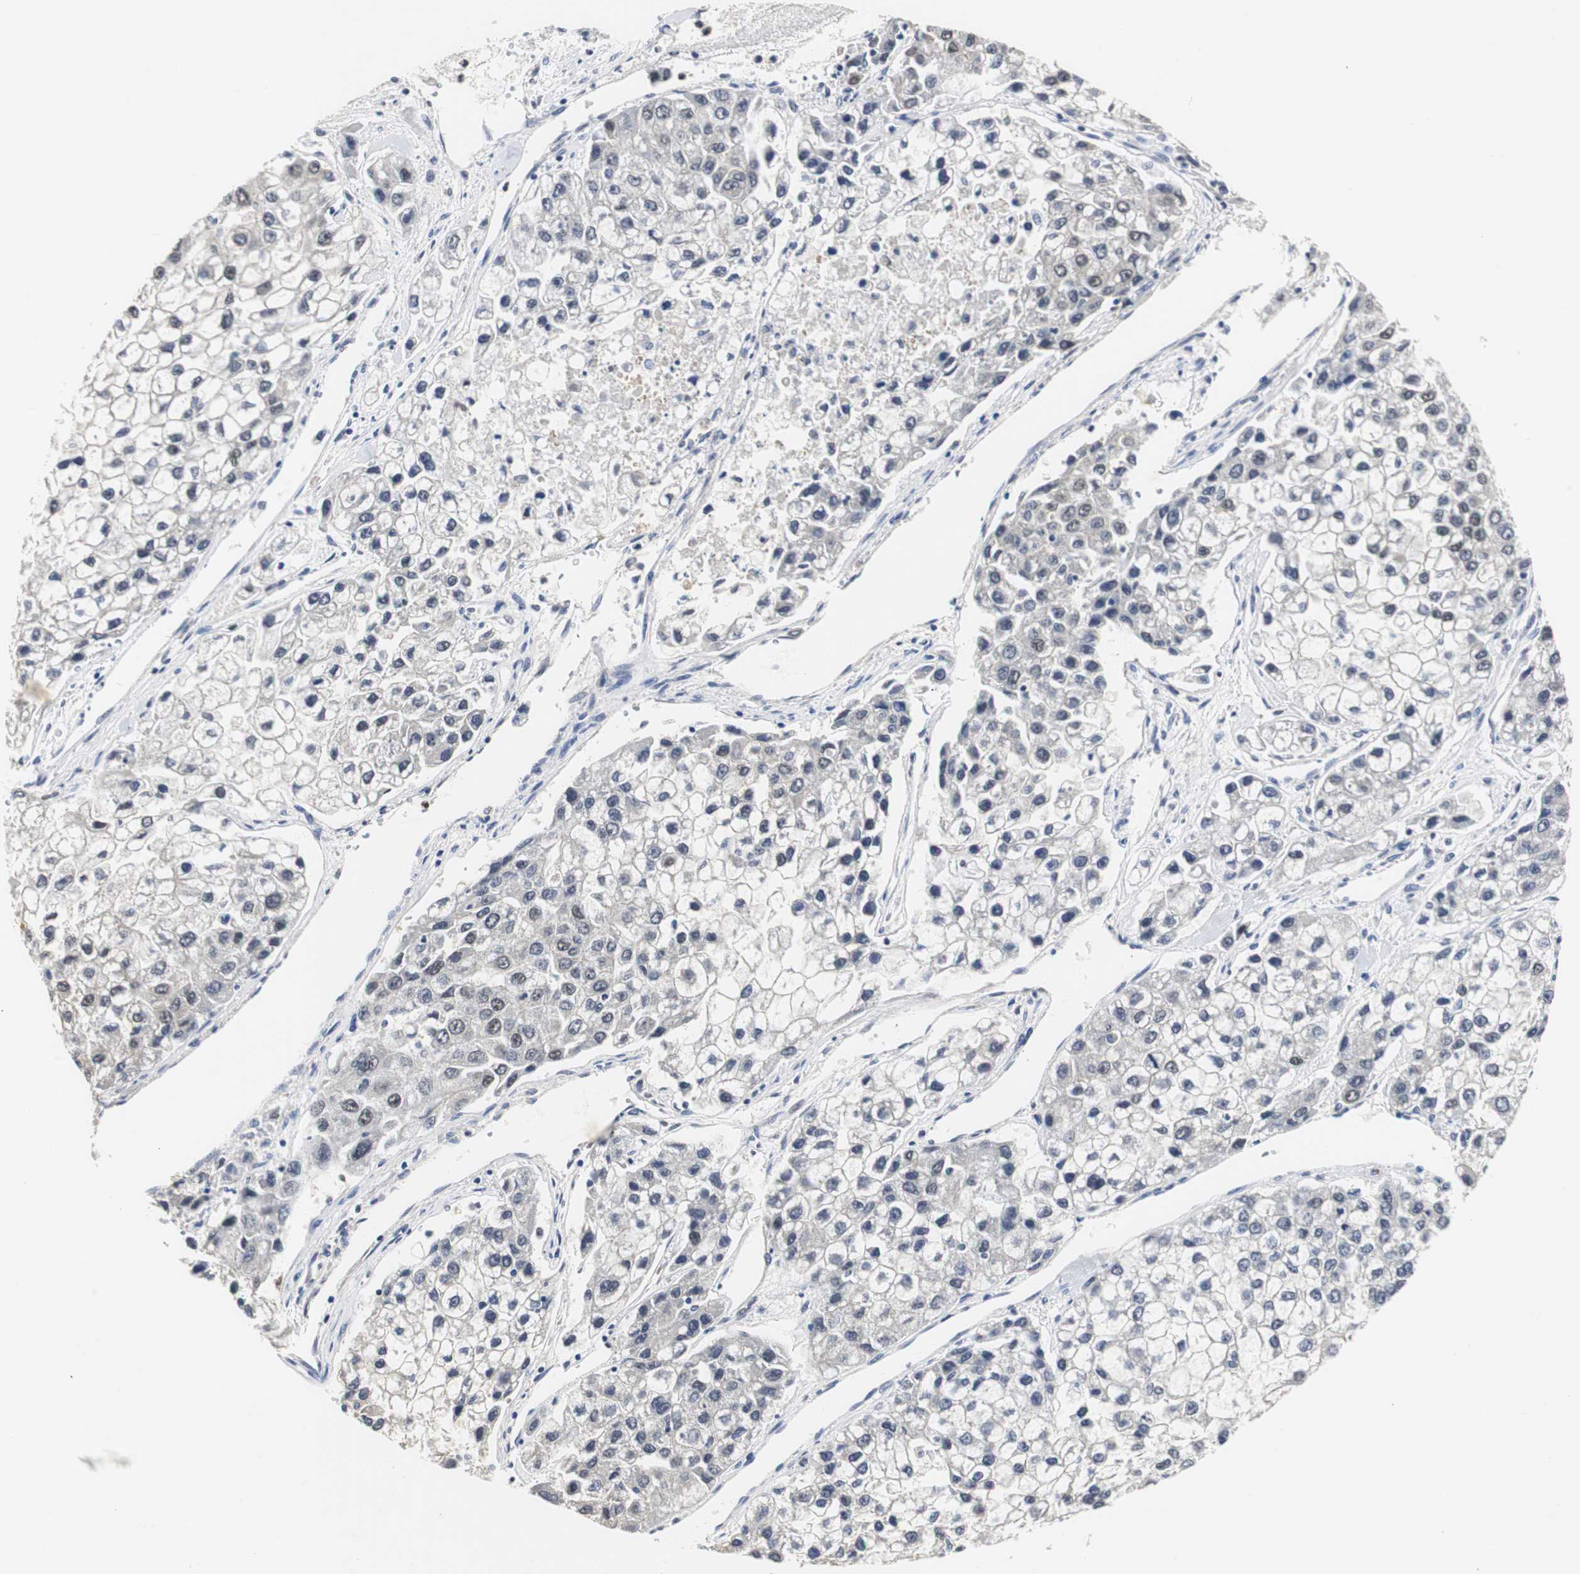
{"staining": {"intensity": "negative", "quantity": "none", "location": "none"}, "tissue": "liver cancer", "cell_type": "Tumor cells", "image_type": "cancer", "snomed": [{"axis": "morphology", "description": "Carcinoma, Hepatocellular, NOS"}, {"axis": "topography", "description": "Liver"}], "caption": "A photomicrograph of human hepatocellular carcinoma (liver) is negative for staining in tumor cells.", "gene": "ZFC3H1", "patient": {"sex": "female", "age": 66}}